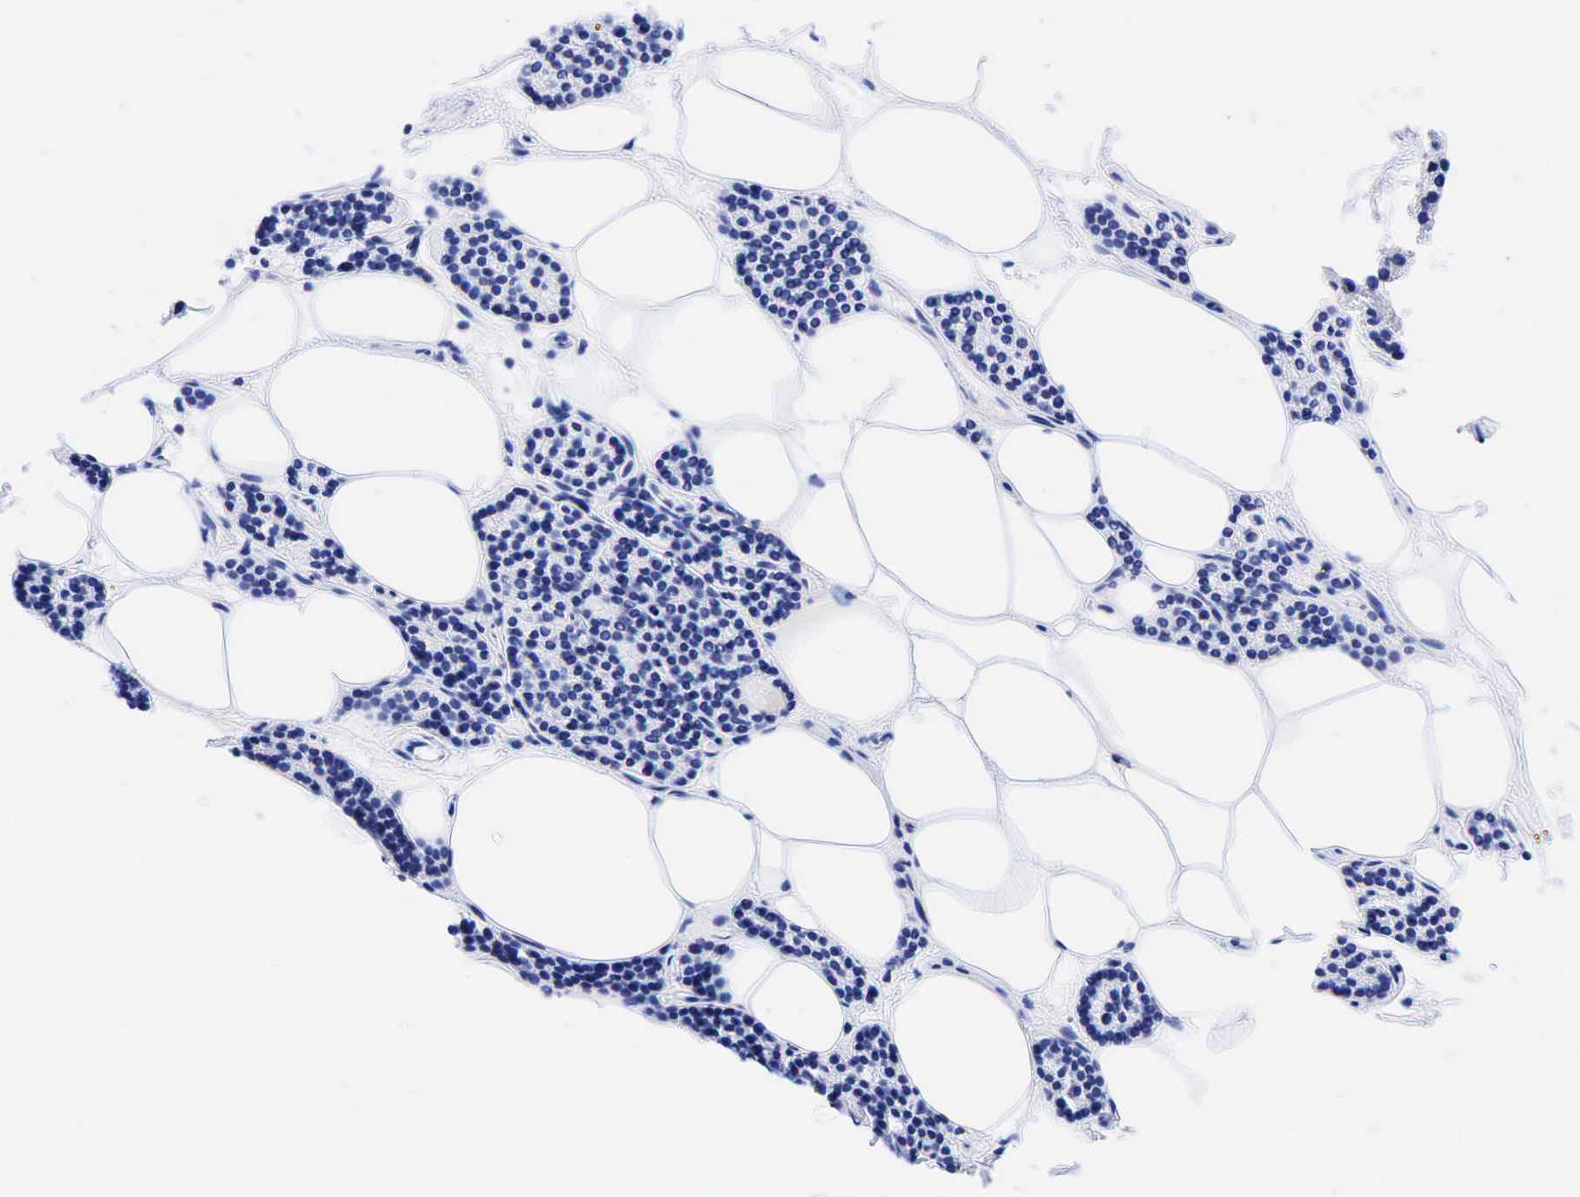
{"staining": {"intensity": "negative", "quantity": "none", "location": "none"}, "tissue": "parathyroid gland", "cell_type": "Glandular cells", "image_type": "normal", "snomed": [{"axis": "morphology", "description": "Normal tissue, NOS"}, {"axis": "topography", "description": "Parathyroid gland"}], "caption": "The histopathology image demonstrates no significant positivity in glandular cells of parathyroid gland.", "gene": "CEACAM5", "patient": {"sex": "male", "age": 54}}